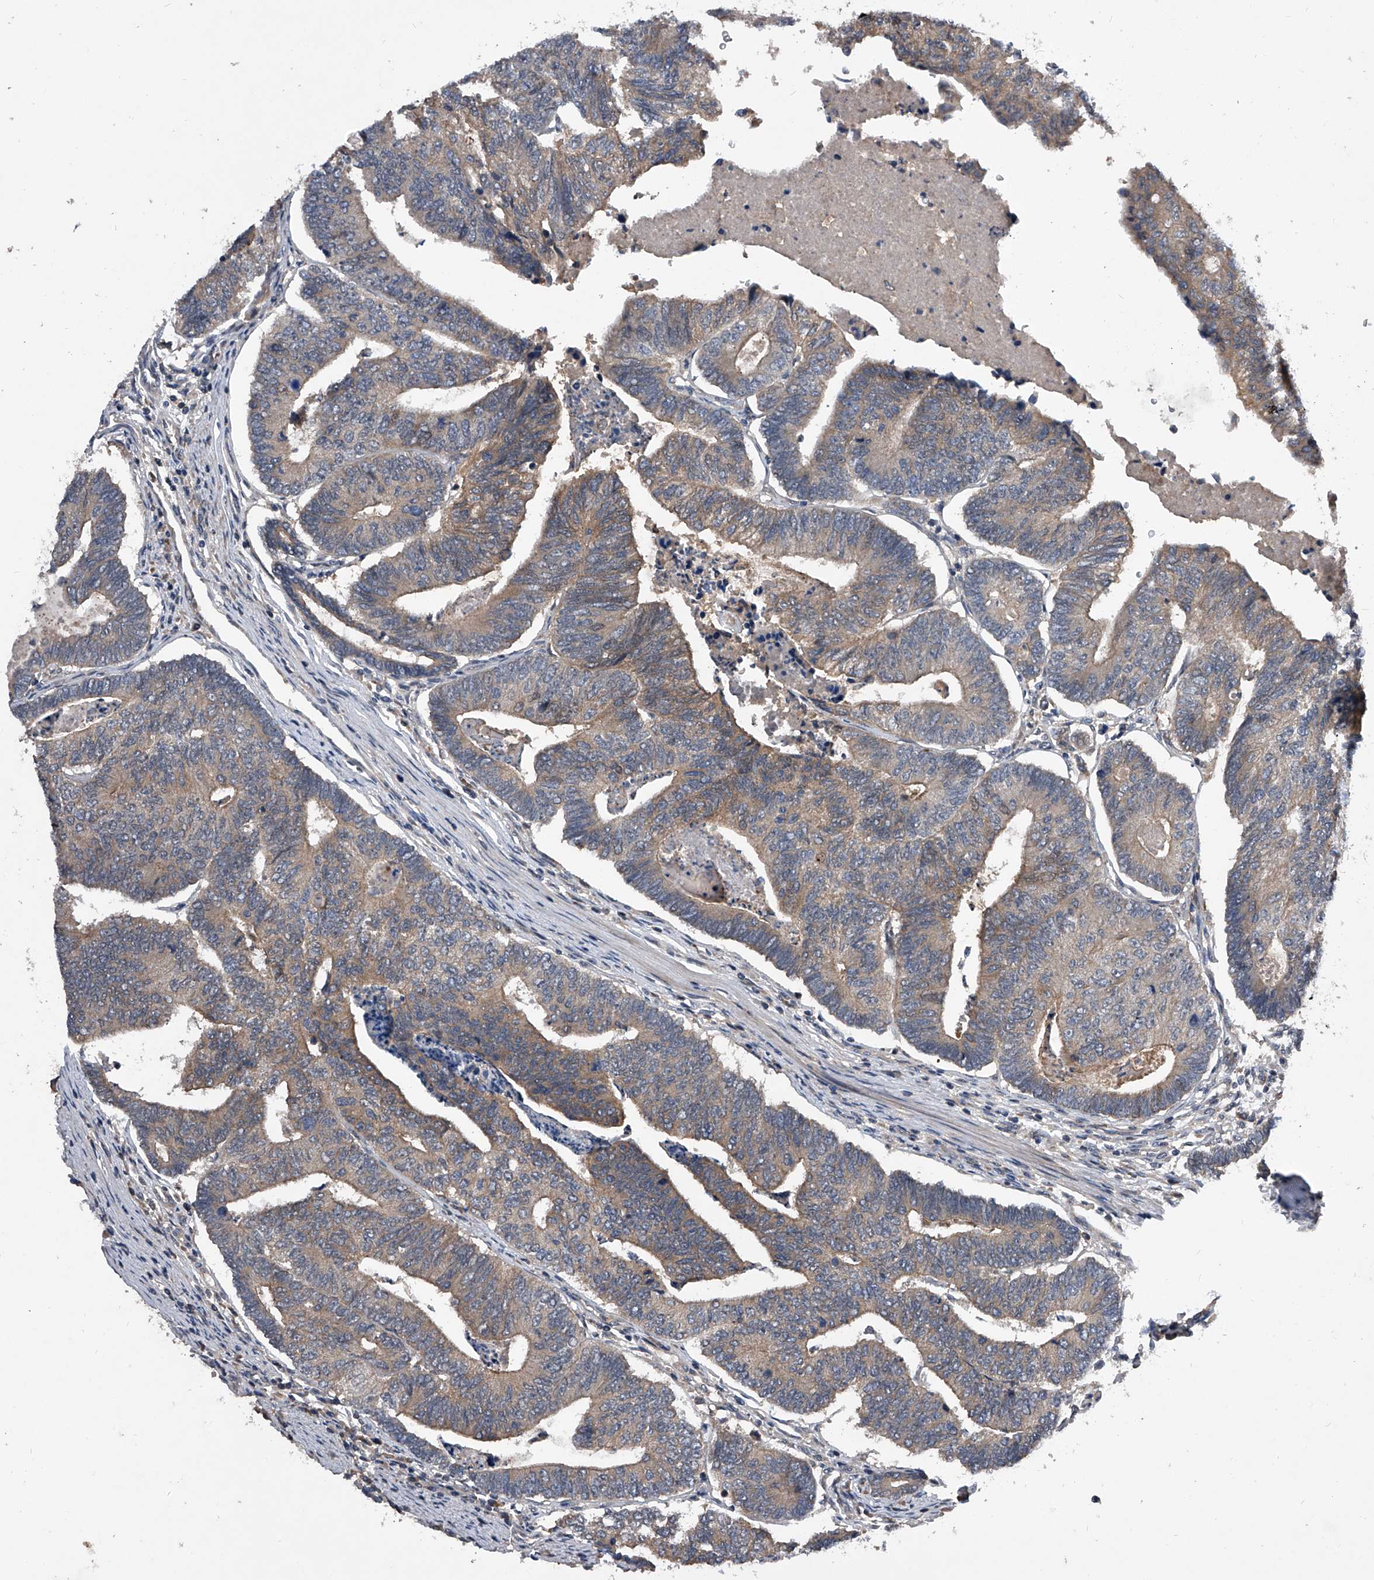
{"staining": {"intensity": "weak", "quantity": "25%-75%", "location": "cytoplasmic/membranous"}, "tissue": "colorectal cancer", "cell_type": "Tumor cells", "image_type": "cancer", "snomed": [{"axis": "morphology", "description": "Adenocarcinoma, NOS"}, {"axis": "topography", "description": "Colon"}], "caption": "An immunohistochemistry (IHC) micrograph of neoplastic tissue is shown. Protein staining in brown shows weak cytoplasmic/membranous positivity in colorectal cancer within tumor cells.", "gene": "ZNF30", "patient": {"sex": "female", "age": 67}}